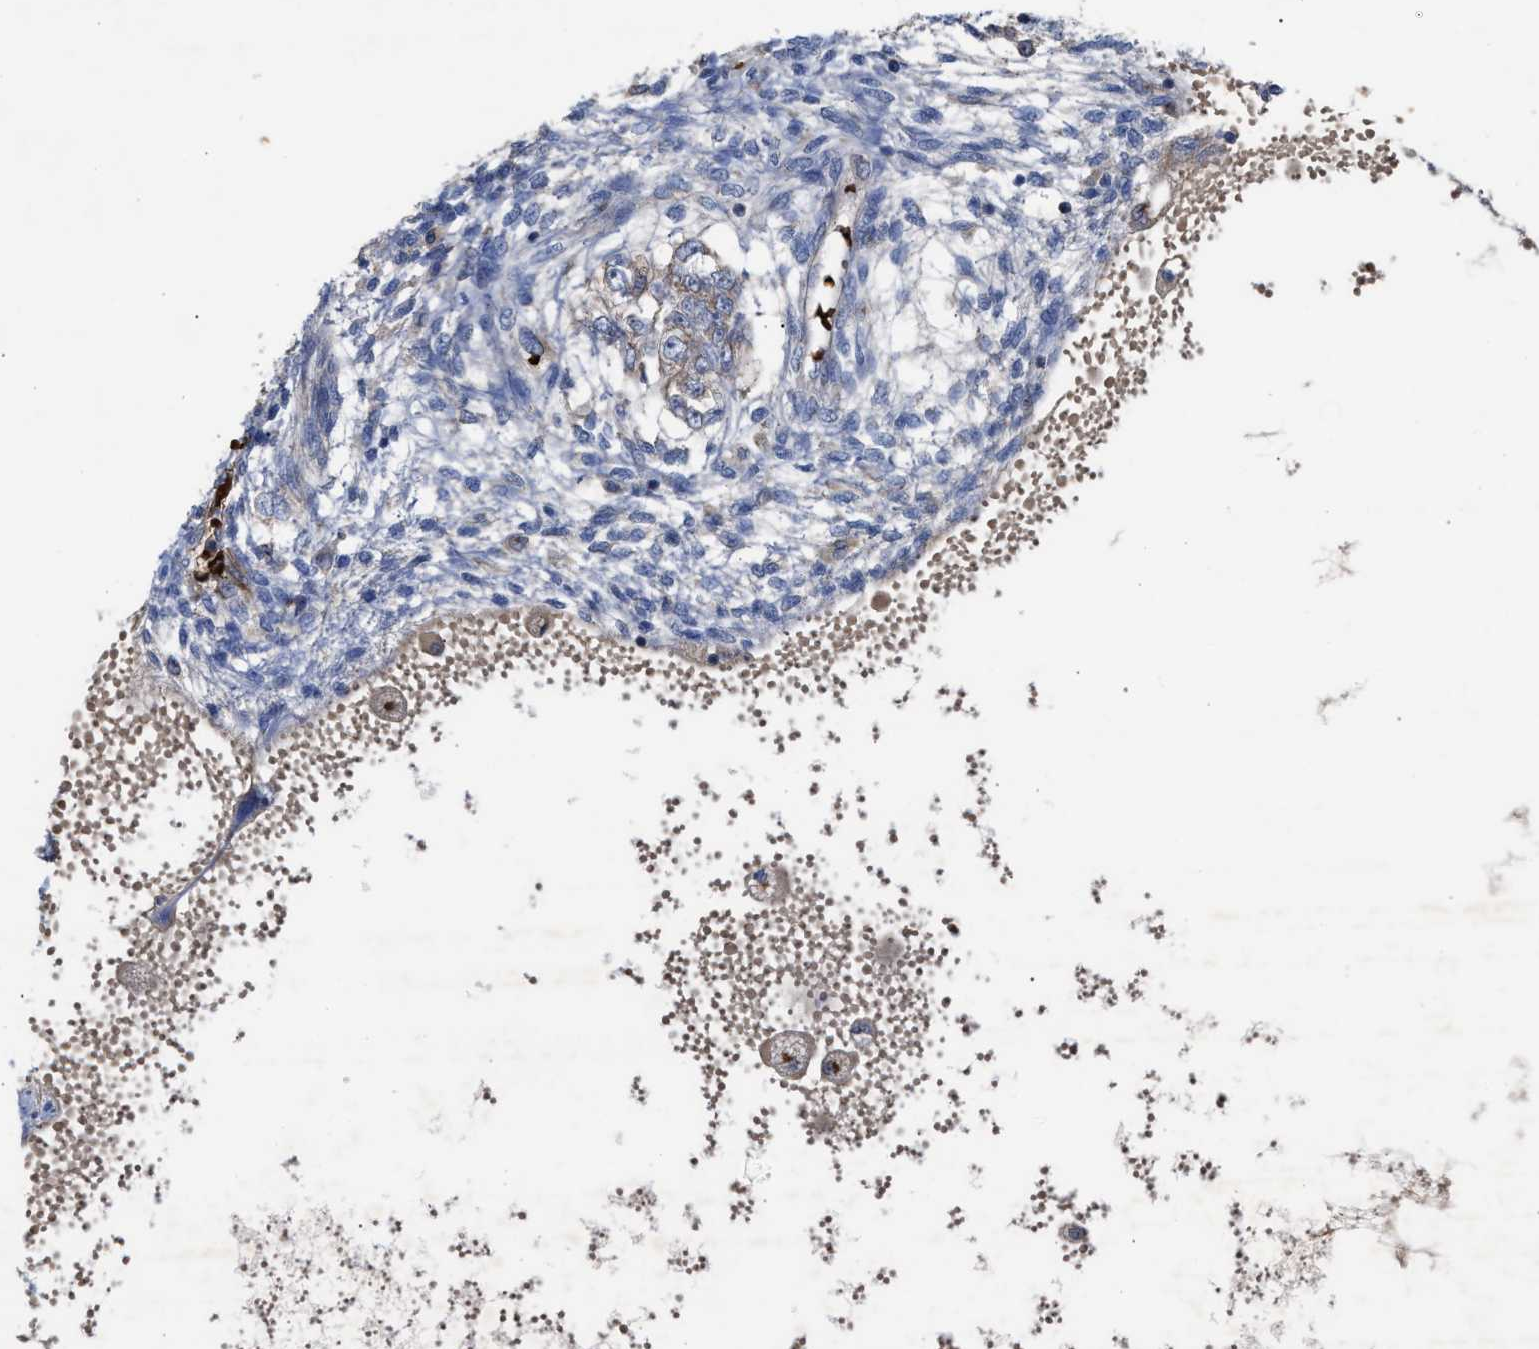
{"staining": {"intensity": "negative", "quantity": "none", "location": "none"}, "tissue": "testis cancer", "cell_type": "Tumor cells", "image_type": "cancer", "snomed": [{"axis": "morphology", "description": "Seminoma, NOS"}, {"axis": "topography", "description": "Testis"}], "caption": "This is an immunohistochemistry (IHC) histopathology image of testis seminoma. There is no positivity in tumor cells.", "gene": "CCL2", "patient": {"sex": "male", "age": 28}}